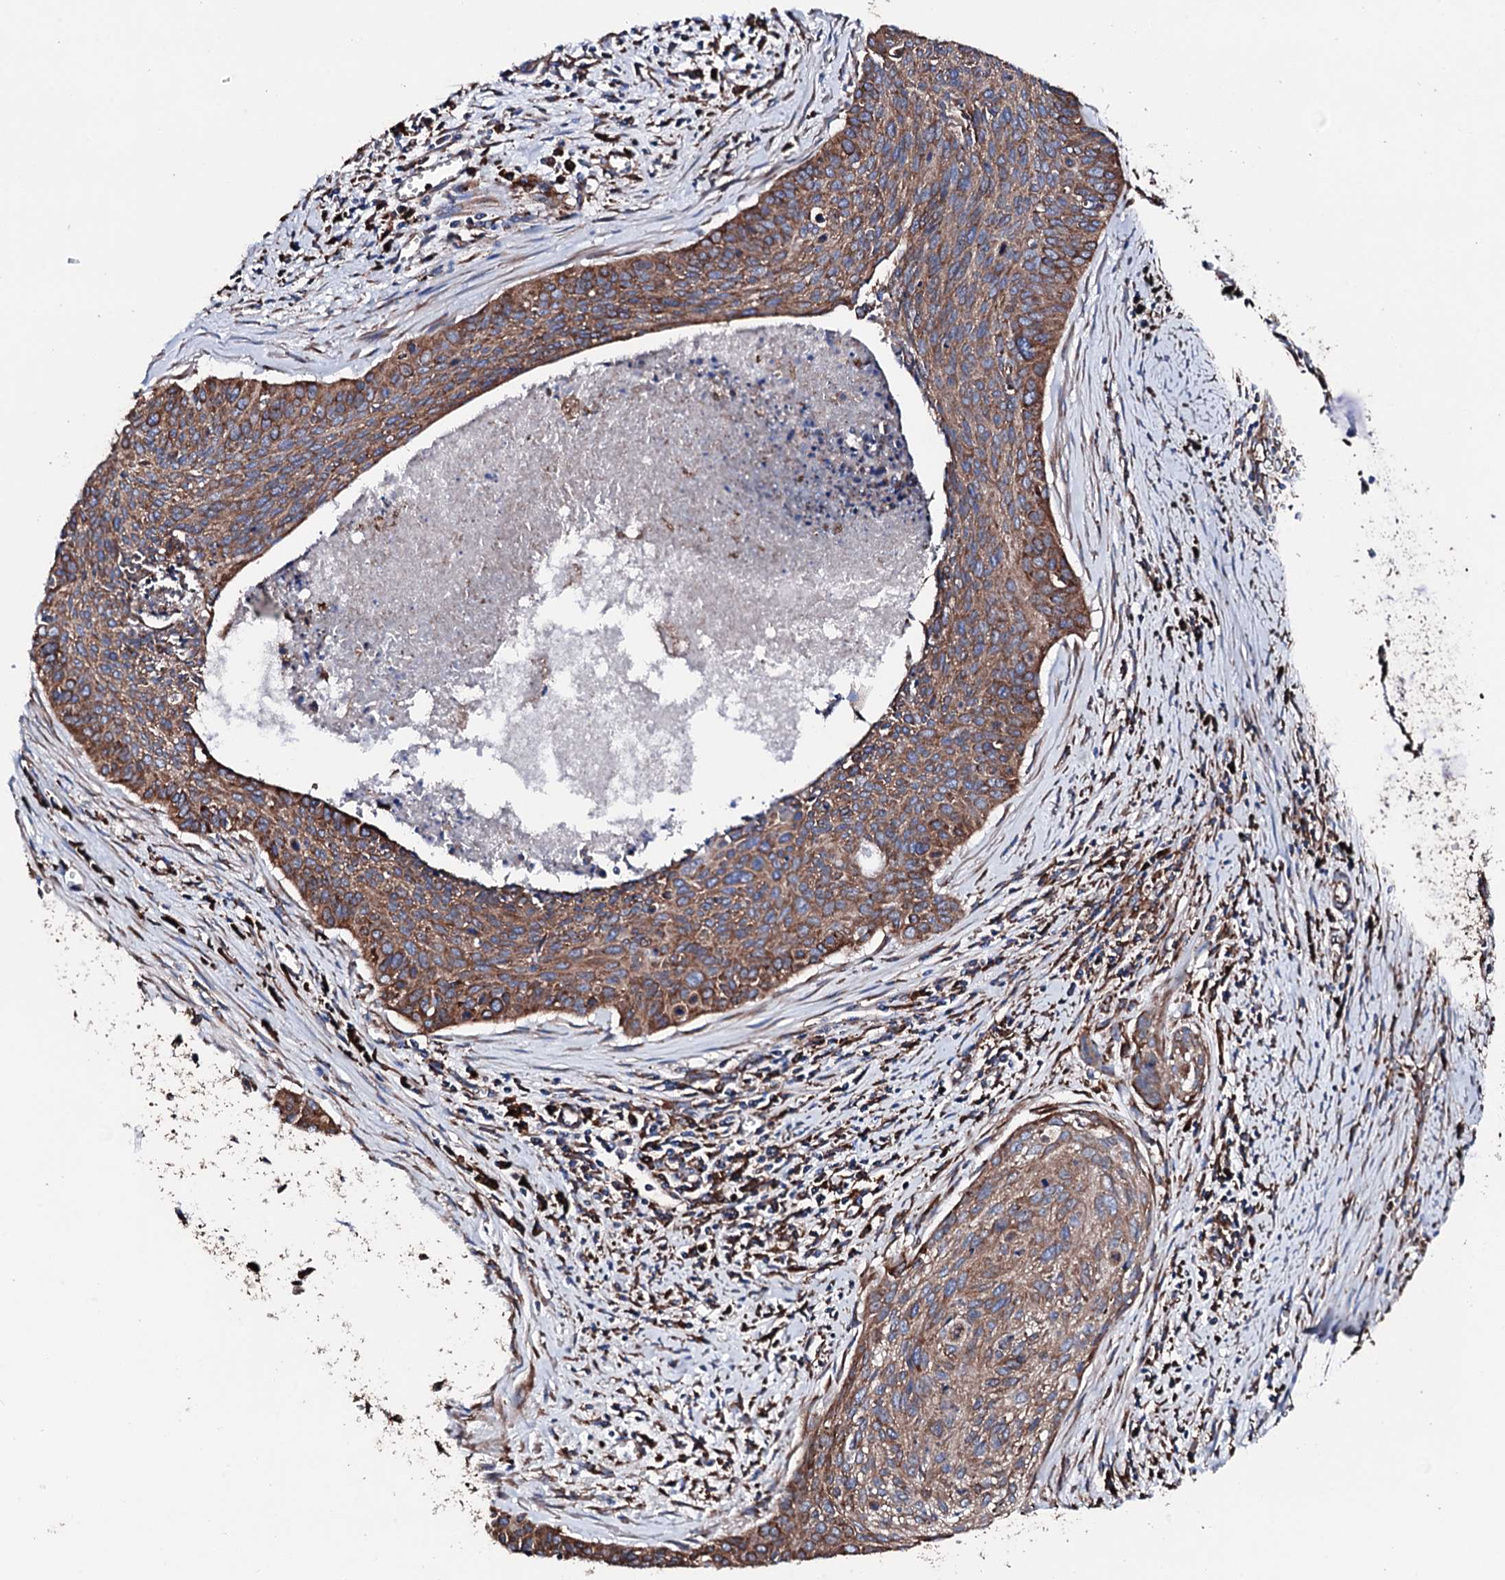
{"staining": {"intensity": "moderate", "quantity": ">75%", "location": "cytoplasmic/membranous"}, "tissue": "cervical cancer", "cell_type": "Tumor cells", "image_type": "cancer", "snomed": [{"axis": "morphology", "description": "Squamous cell carcinoma, NOS"}, {"axis": "topography", "description": "Cervix"}], "caption": "Protein staining of cervical cancer (squamous cell carcinoma) tissue shows moderate cytoplasmic/membranous positivity in about >75% of tumor cells.", "gene": "AMDHD1", "patient": {"sex": "female", "age": 55}}